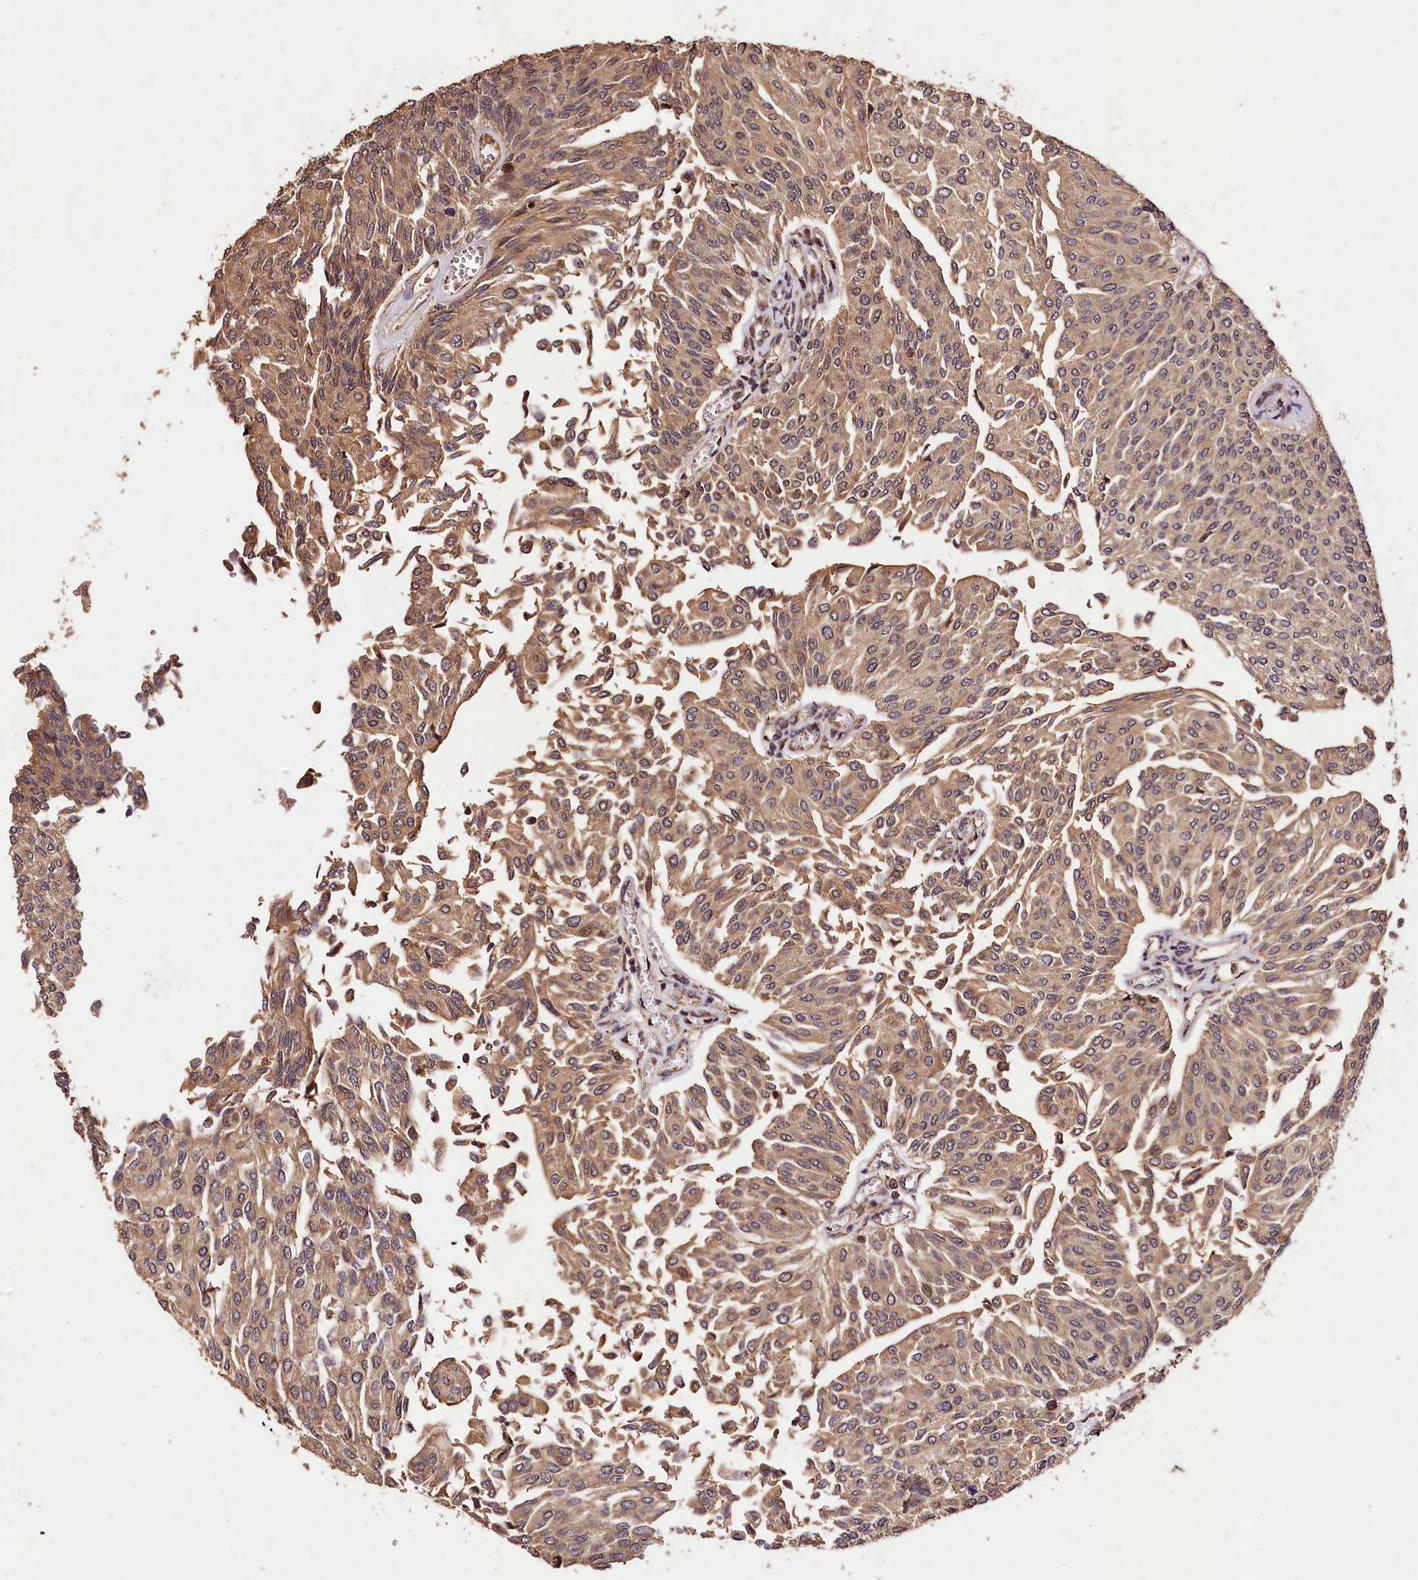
{"staining": {"intensity": "moderate", "quantity": ">75%", "location": "cytoplasmic/membranous,nuclear"}, "tissue": "urothelial cancer", "cell_type": "Tumor cells", "image_type": "cancer", "snomed": [{"axis": "morphology", "description": "Urothelial carcinoma, High grade"}, {"axis": "topography", "description": "Urinary bladder"}], "caption": "Urothelial cancer stained with a brown dye exhibits moderate cytoplasmic/membranous and nuclear positive positivity in about >75% of tumor cells.", "gene": "KPTN", "patient": {"sex": "female", "age": 79}}